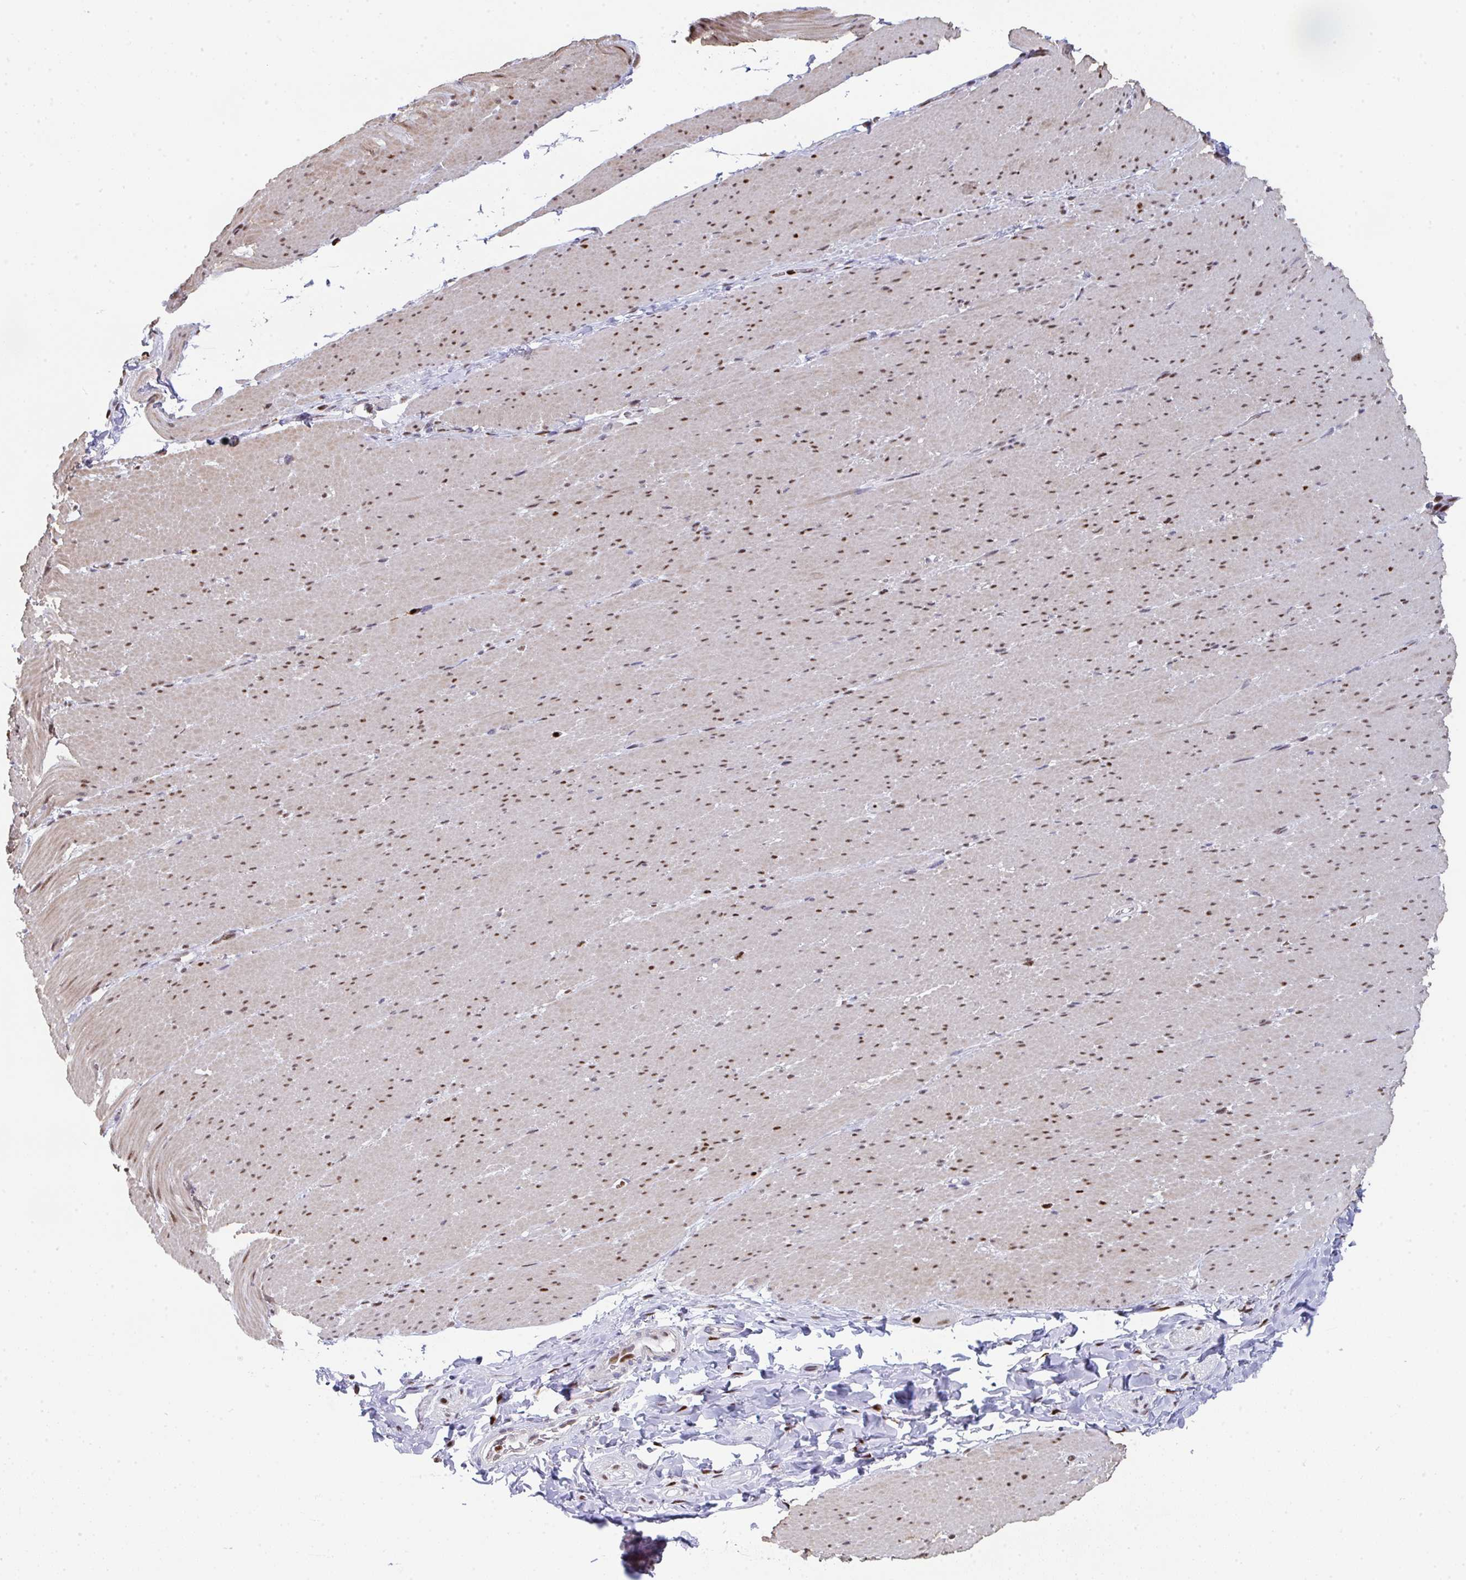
{"staining": {"intensity": "moderate", "quantity": ">75%", "location": "nuclear"}, "tissue": "smooth muscle", "cell_type": "Smooth muscle cells", "image_type": "normal", "snomed": [{"axis": "morphology", "description": "Normal tissue, NOS"}, {"axis": "topography", "description": "Smooth muscle"}, {"axis": "topography", "description": "Rectum"}], "caption": "Brown immunohistochemical staining in benign human smooth muscle demonstrates moderate nuclear staining in approximately >75% of smooth muscle cells. The protein is shown in brown color, while the nuclei are stained blue.", "gene": "JDP2", "patient": {"sex": "male", "age": 53}}